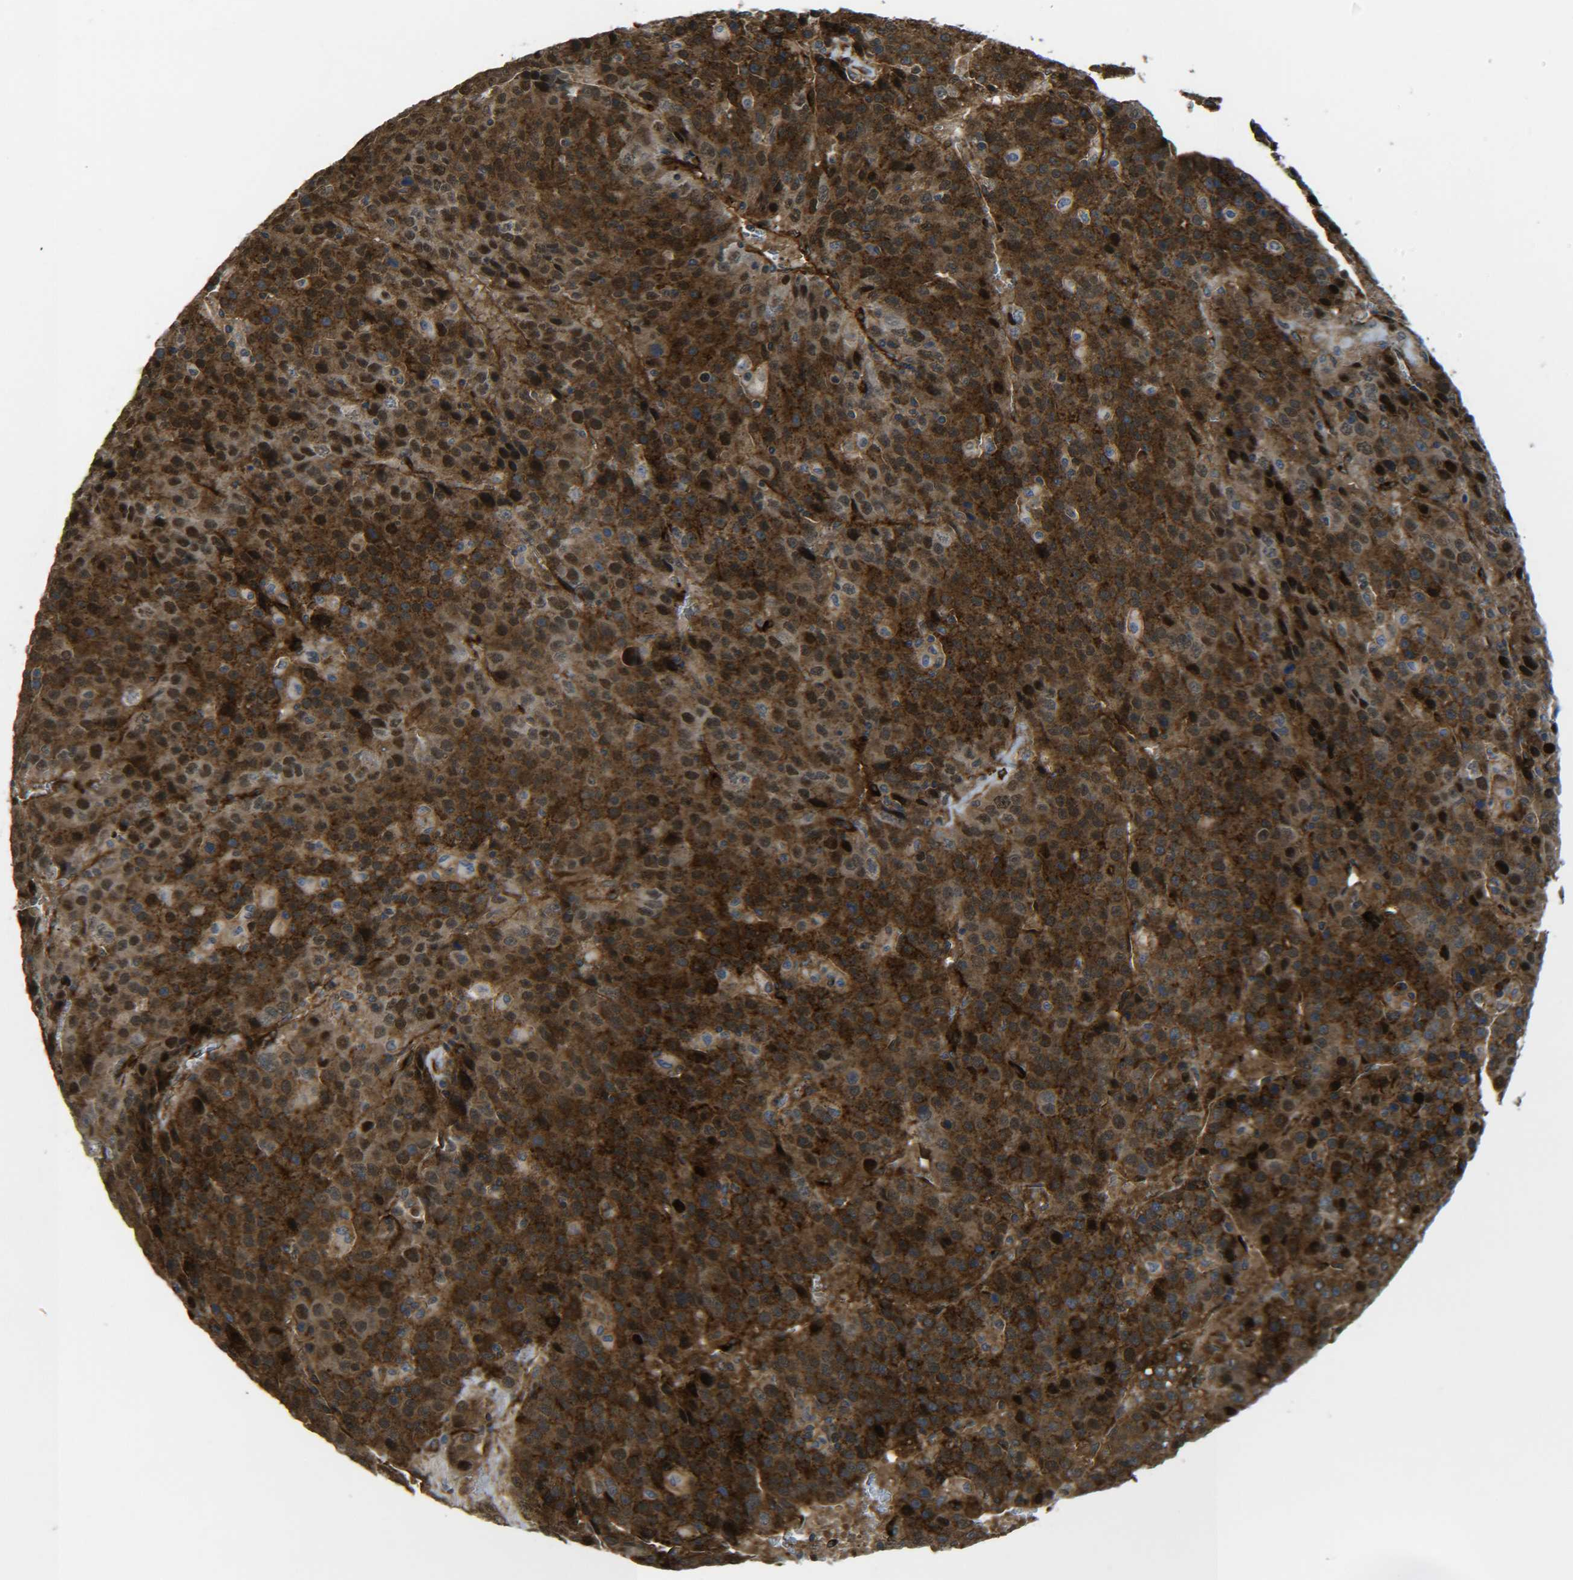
{"staining": {"intensity": "strong", "quantity": ">75%", "location": "cytoplasmic/membranous,nuclear"}, "tissue": "liver cancer", "cell_type": "Tumor cells", "image_type": "cancer", "snomed": [{"axis": "morphology", "description": "Carcinoma, Hepatocellular, NOS"}, {"axis": "topography", "description": "Liver"}], "caption": "DAB immunohistochemical staining of human liver cancer reveals strong cytoplasmic/membranous and nuclear protein expression in approximately >75% of tumor cells. The staining was performed using DAB (3,3'-diaminobenzidine) to visualize the protein expression in brown, while the nuclei were stained in blue with hematoxylin (Magnification: 20x).", "gene": "ECE1", "patient": {"sex": "female", "age": 53}}